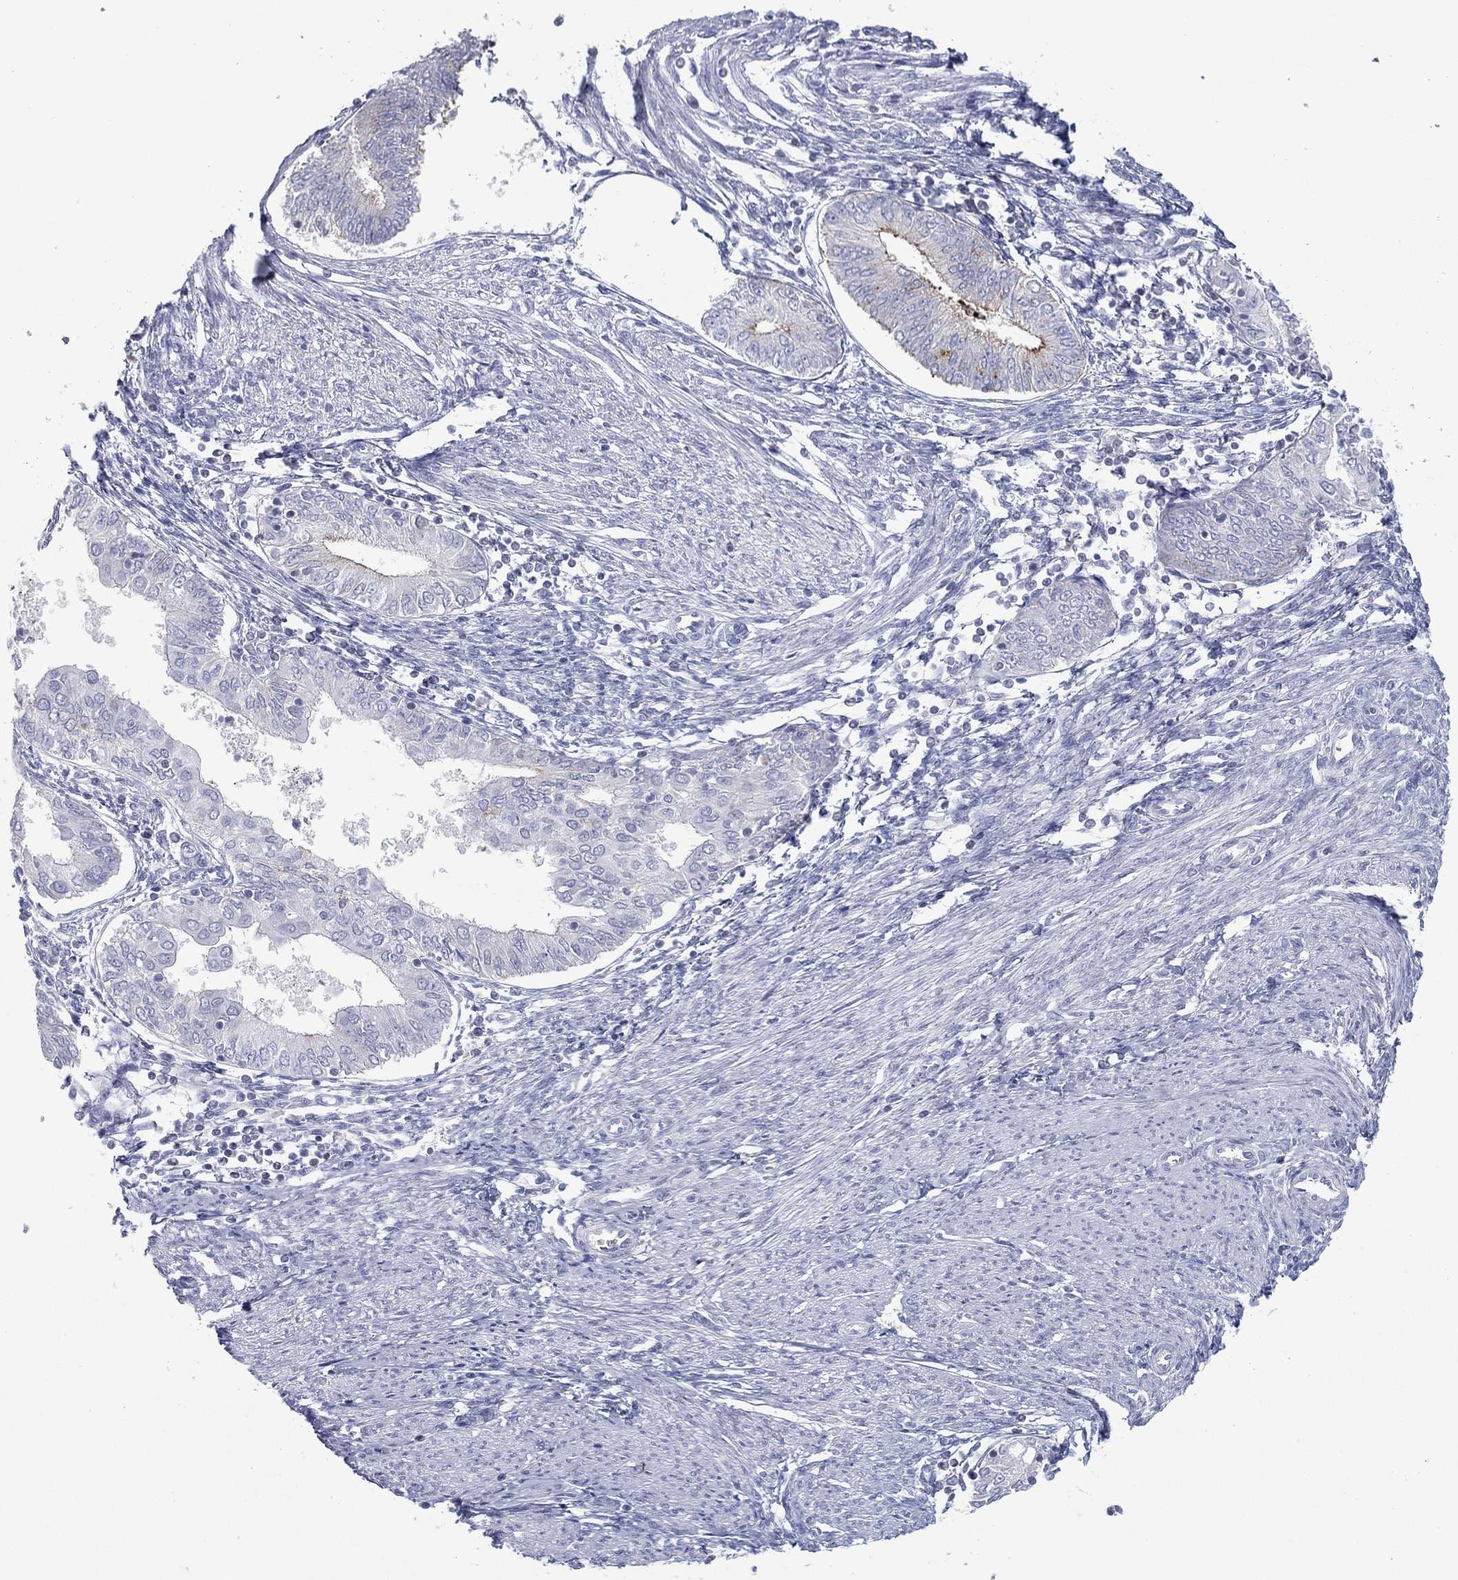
{"staining": {"intensity": "moderate", "quantity": "<25%", "location": "cytoplasmic/membranous"}, "tissue": "endometrial cancer", "cell_type": "Tumor cells", "image_type": "cancer", "snomed": [{"axis": "morphology", "description": "Adenocarcinoma, NOS"}, {"axis": "topography", "description": "Endometrium"}], "caption": "High-magnification brightfield microscopy of adenocarcinoma (endometrial) stained with DAB (brown) and counterstained with hematoxylin (blue). tumor cells exhibit moderate cytoplasmic/membranous positivity is present in approximately<25% of cells.", "gene": "CPT1B", "patient": {"sex": "female", "age": 68}}